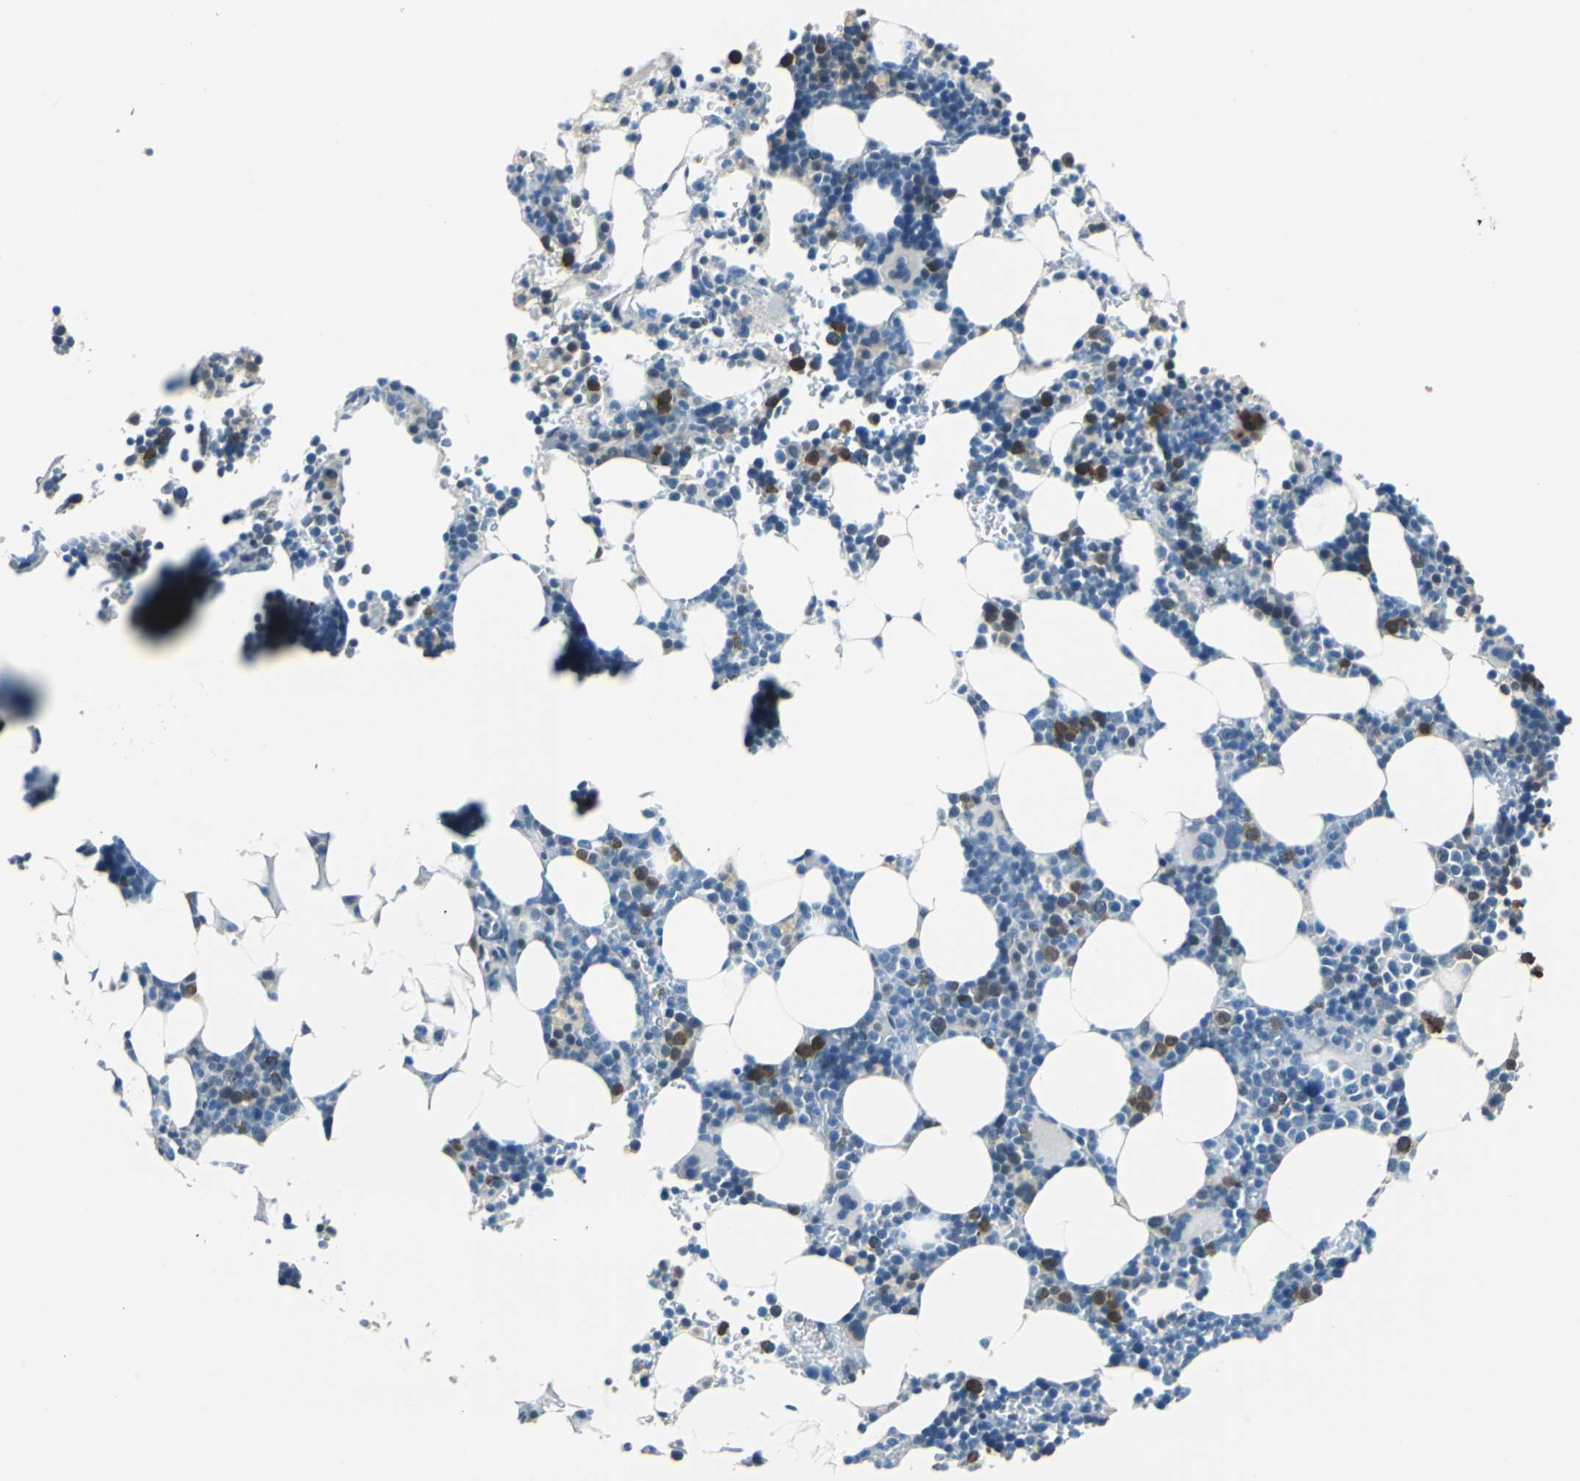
{"staining": {"intensity": "moderate", "quantity": "<25%", "location": "cytoplasmic/membranous"}, "tissue": "bone marrow", "cell_type": "Hematopoietic cells", "image_type": "normal", "snomed": [{"axis": "morphology", "description": "Normal tissue, NOS"}, {"axis": "topography", "description": "Bone marrow"}], "caption": "This photomicrograph reveals IHC staining of benign human bone marrow, with low moderate cytoplasmic/membranous positivity in about <25% of hematopoietic cells.", "gene": "FKBP4", "patient": {"sex": "female", "age": 73}}